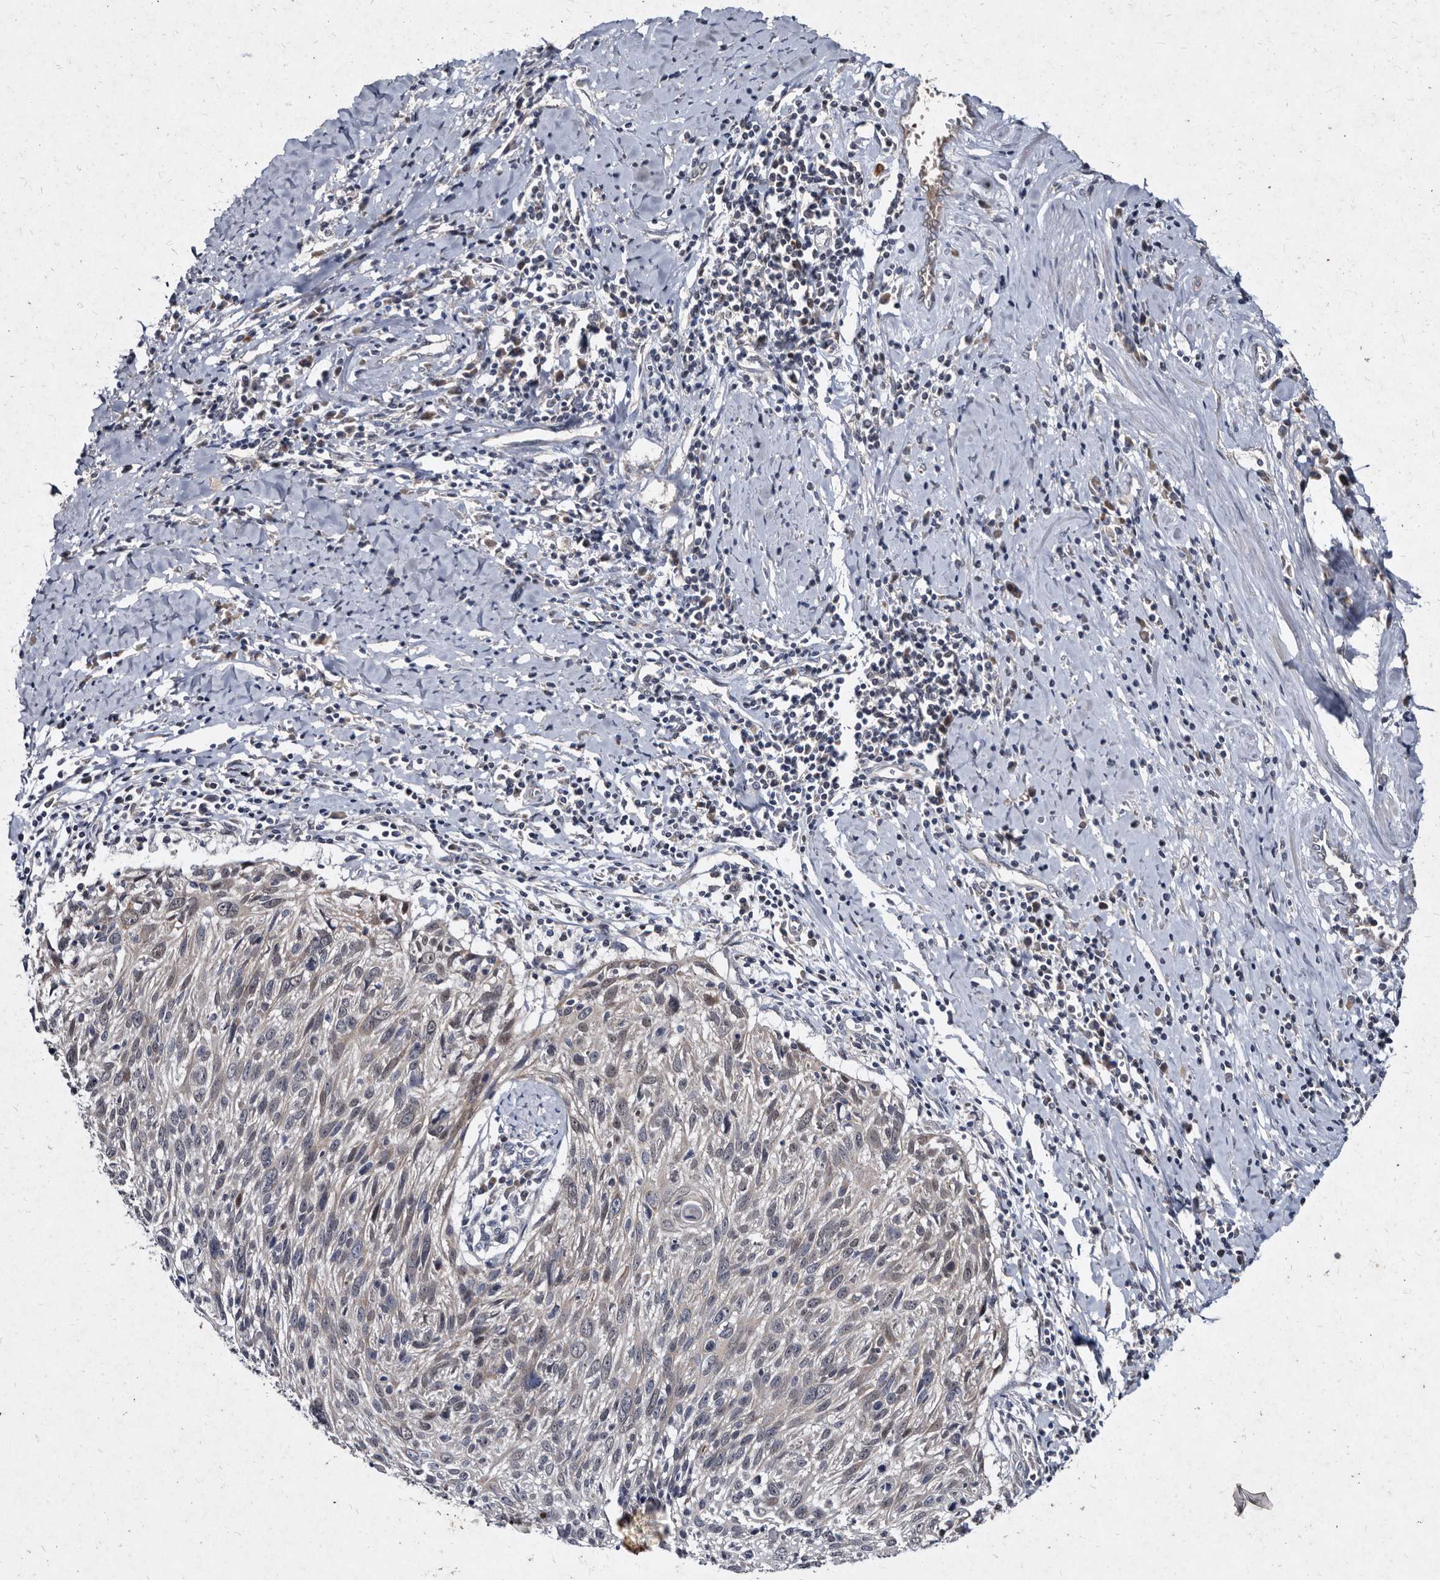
{"staining": {"intensity": "negative", "quantity": "none", "location": "none"}, "tissue": "cervical cancer", "cell_type": "Tumor cells", "image_type": "cancer", "snomed": [{"axis": "morphology", "description": "Squamous cell carcinoma, NOS"}, {"axis": "topography", "description": "Cervix"}], "caption": "Histopathology image shows no protein expression in tumor cells of cervical cancer tissue. Brightfield microscopy of immunohistochemistry stained with DAB (brown) and hematoxylin (blue), captured at high magnification.", "gene": "YPEL3", "patient": {"sex": "female", "age": 51}}